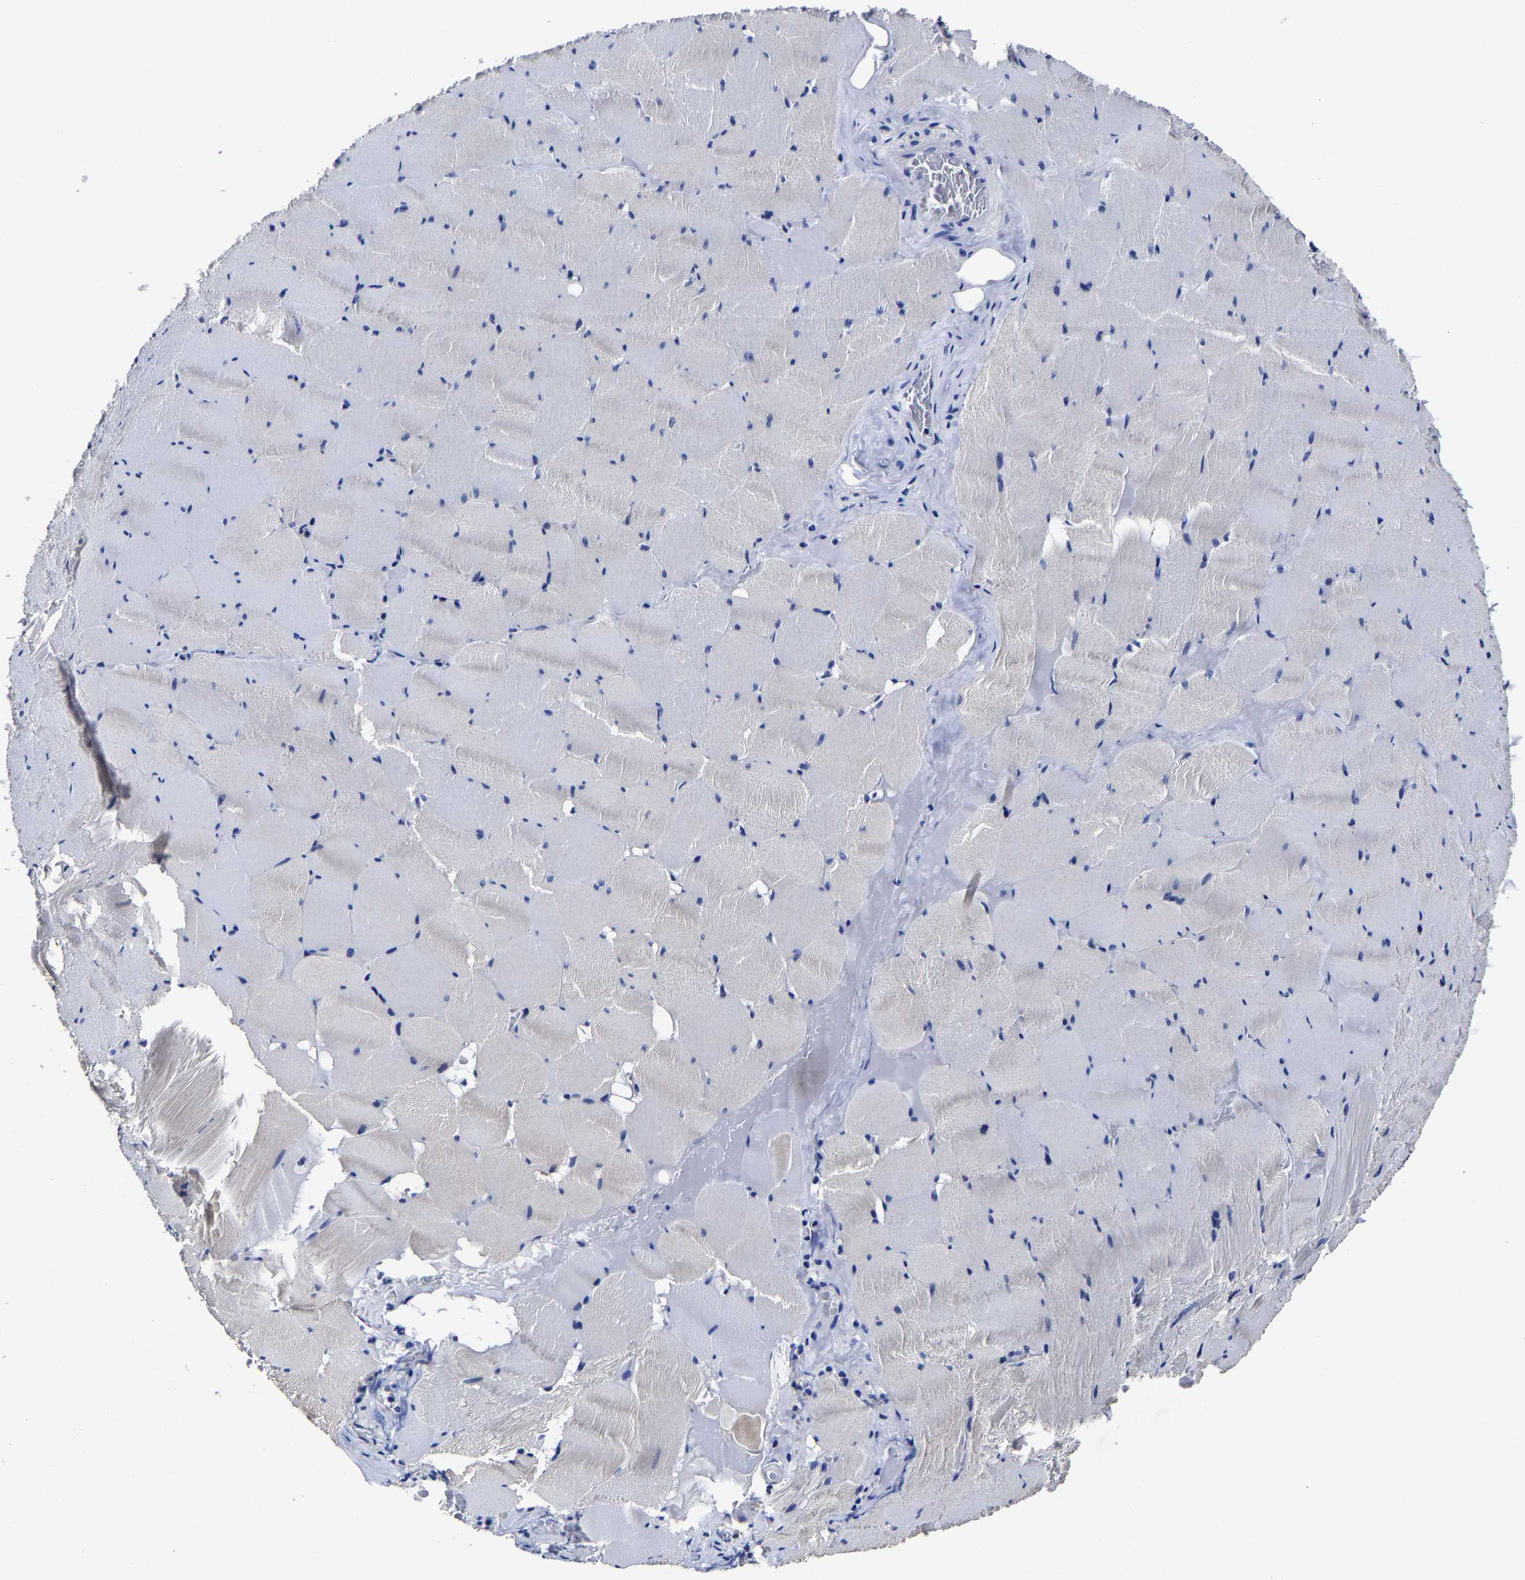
{"staining": {"intensity": "negative", "quantity": "none", "location": "none"}, "tissue": "skeletal muscle", "cell_type": "Myocytes", "image_type": "normal", "snomed": [{"axis": "morphology", "description": "Normal tissue, NOS"}, {"axis": "topography", "description": "Skeletal muscle"}], "caption": "The photomicrograph shows no significant expression in myocytes of skeletal muscle.", "gene": "AASS", "patient": {"sex": "male", "age": 62}}